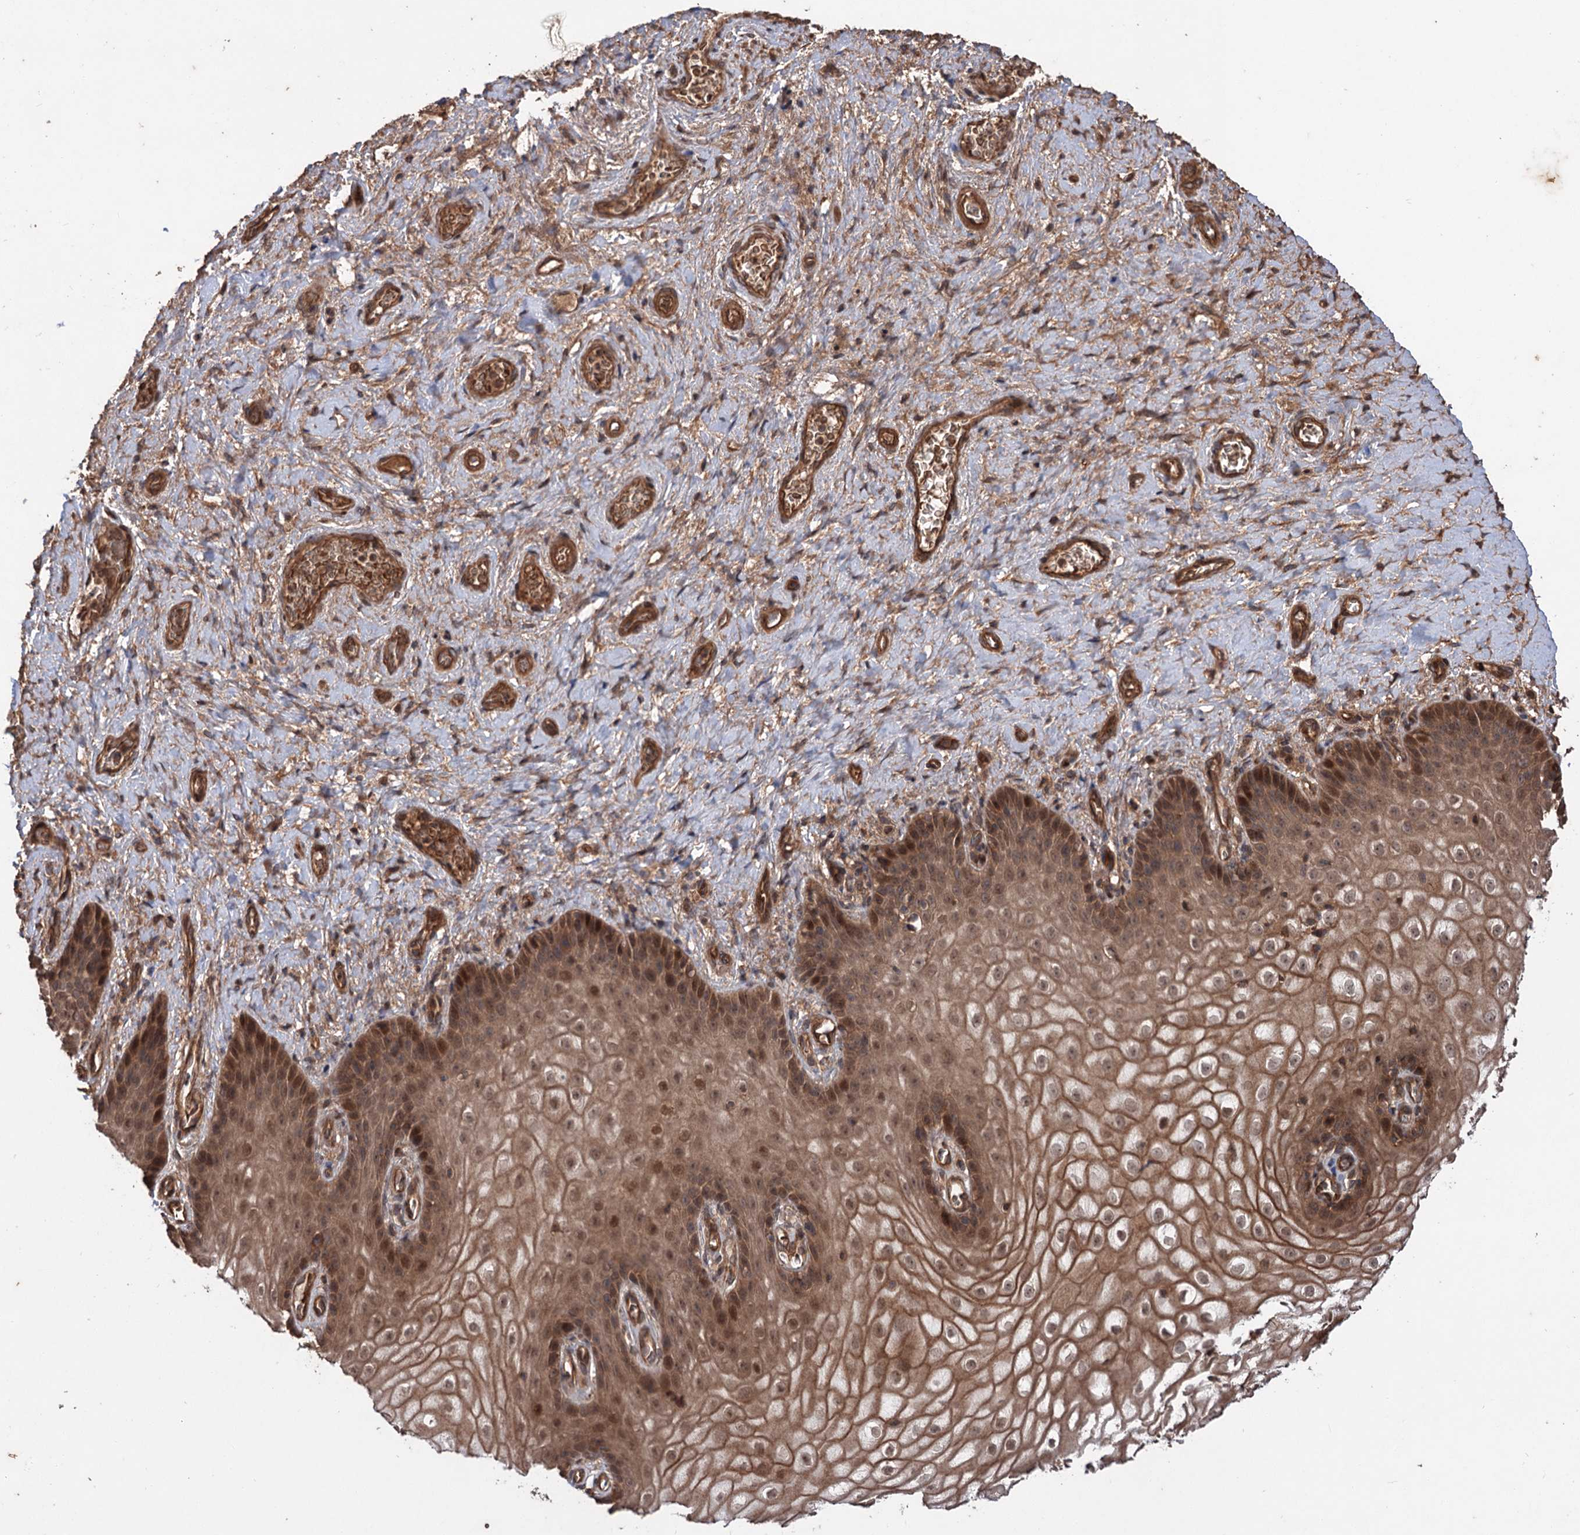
{"staining": {"intensity": "strong", "quantity": ">75%", "location": "cytoplasmic/membranous,nuclear"}, "tissue": "vagina", "cell_type": "Squamous epithelial cells", "image_type": "normal", "snomed": [{"axis": "morphology", "description": "Normal tissue, NOS"}, {"axis": "topography", "description": "Vagina"}], "caption": "Protein expression analysis of normal human vagina reveals strong cytoplasmic/membranous,nuclear expression in about >75% of squamous epithelial cells.", "gene": "ADK", "patient": {"sex": "female", "age": 60}}